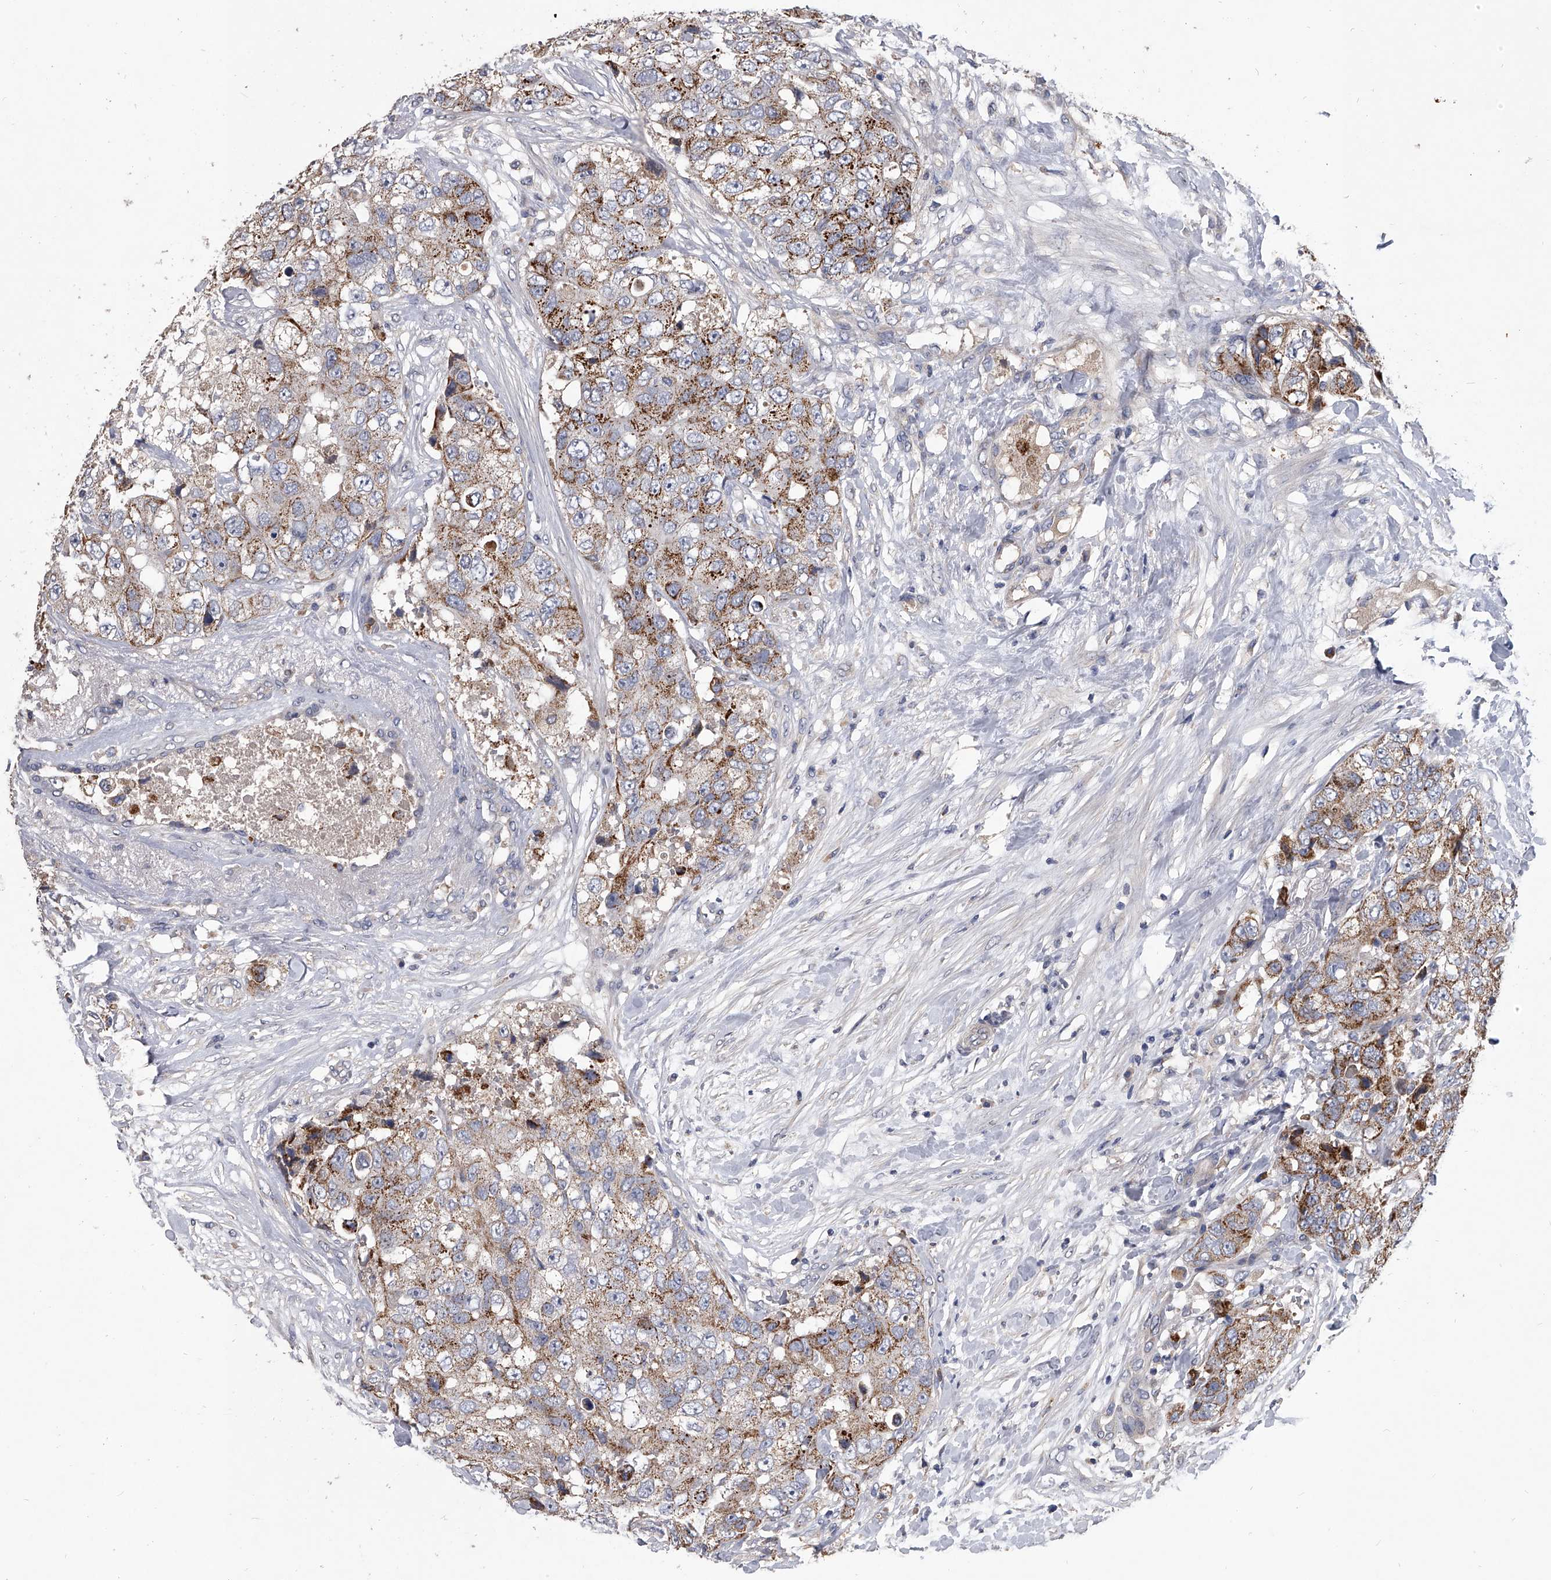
{"staining": {"intensity": "moderate", "quantity": ">75%", "location": "cytoplasmic/membranous"}, "tissue": "breast cancer", "cell_type": "Tumor cells", "image_type": "cancer", "snomed": [{"axis": "morphology", "description": "Duct carcinoma"}, {"axis": "topography", "description": "Breast"}], "caption": "IHC (DAB) staining of breast infiltrating ductal carcinoma exhibits moderate cytoplasmic/membranous protein staining in about >75% of tumor cells. The staining was performed using DAB, with brown indicating positive protein expression. Nuclei are stained blue with hematoxylin.", "gene": "NRP1", "patient": {"sex": "female", "age": 62}}